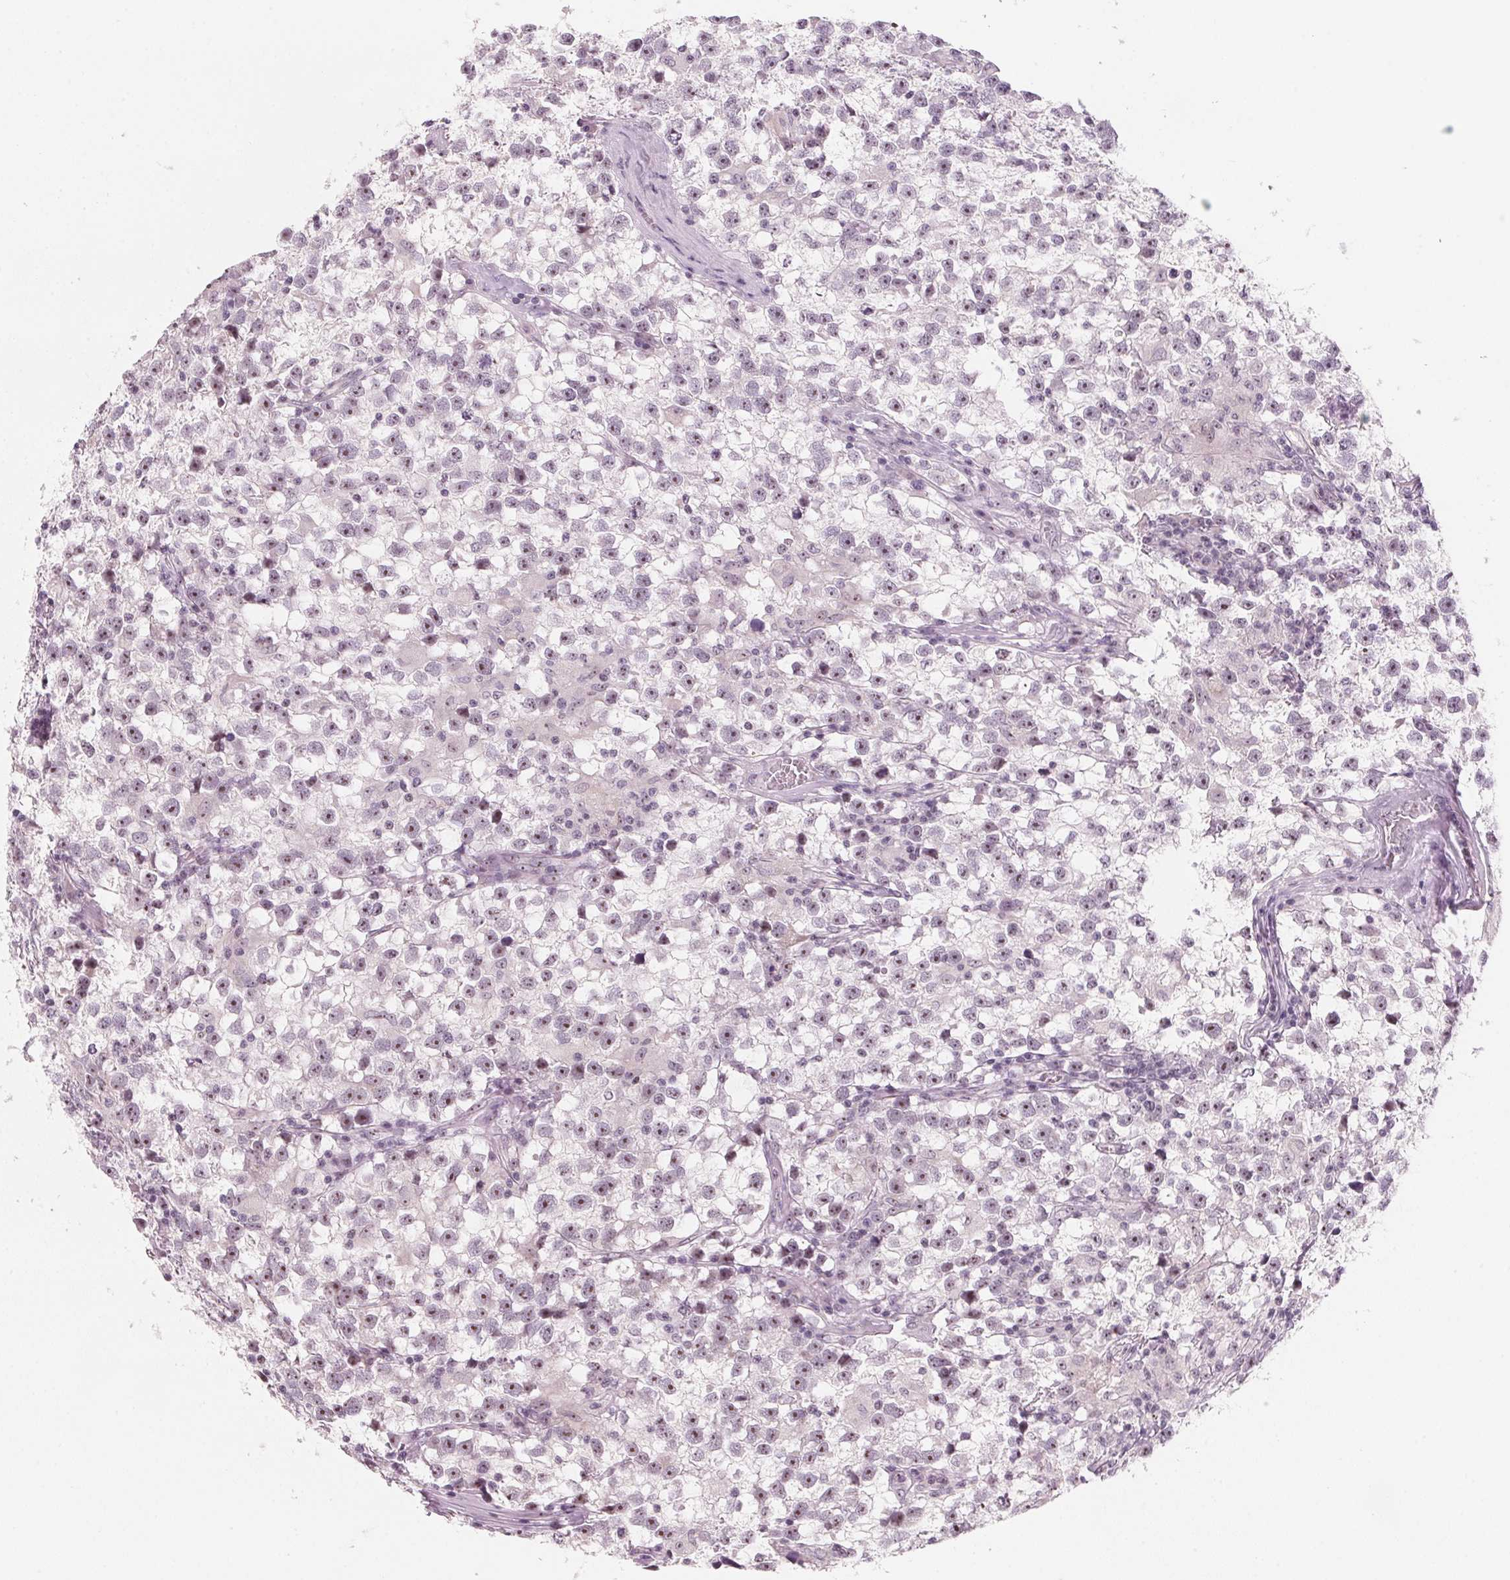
{"staining": {"intensity": "moderate", "quantity": ">75%", "location": "nuclear"}, "tissue": "testis cancer", "cell_type": "Tumor cells", "image_type": "cancer", "snomed": [{"axis": "morphology", "description": "Seminoma, NOS"}, {"axis": "topography", "description": "Testis"}], "caption": "Brown immunohistochemical staining in testis seminoma displays moderate nuclear expression in approximately >75% of tumor cells.", "gene": "DNTTIP2", "patient": {"sex": "male", "age": 31}}